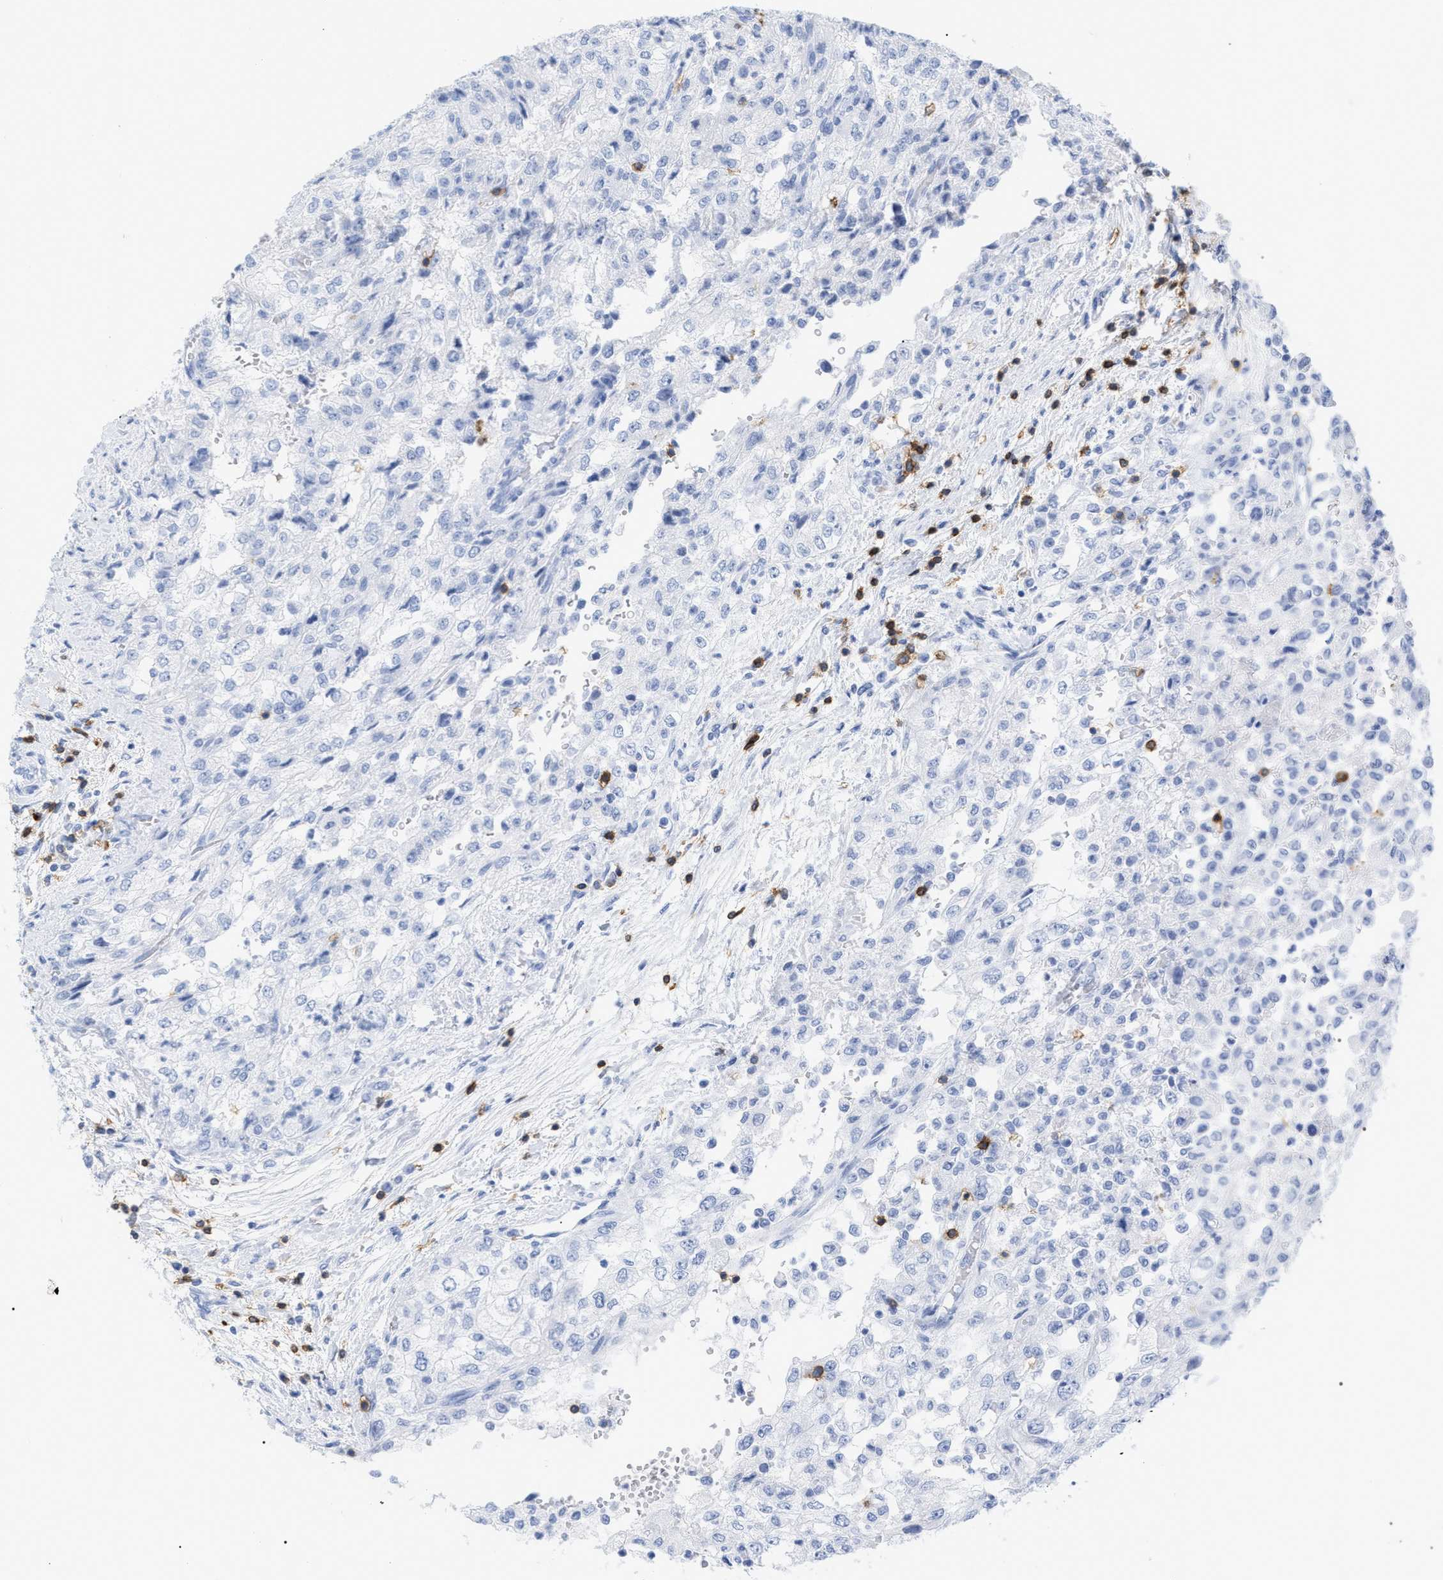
{"staining": {"intensity": "negative", "quantity": "none", "location": "none"}, "tissue": "renal cancer", "cell_type": "Tumor cells", "image_type": "cancer", "snomed": [{"axis": "morphology", "description": "Adenocarcinoma, NOS"}, {"axis": "topography", "description": "Kidney"}], "caption": "A photomicrograph of human renal cancer (adenocarcinoma) is negative for staining in tumor cells.", "gene": "CD5", "patient": {"sex": "female", "age": 54}}